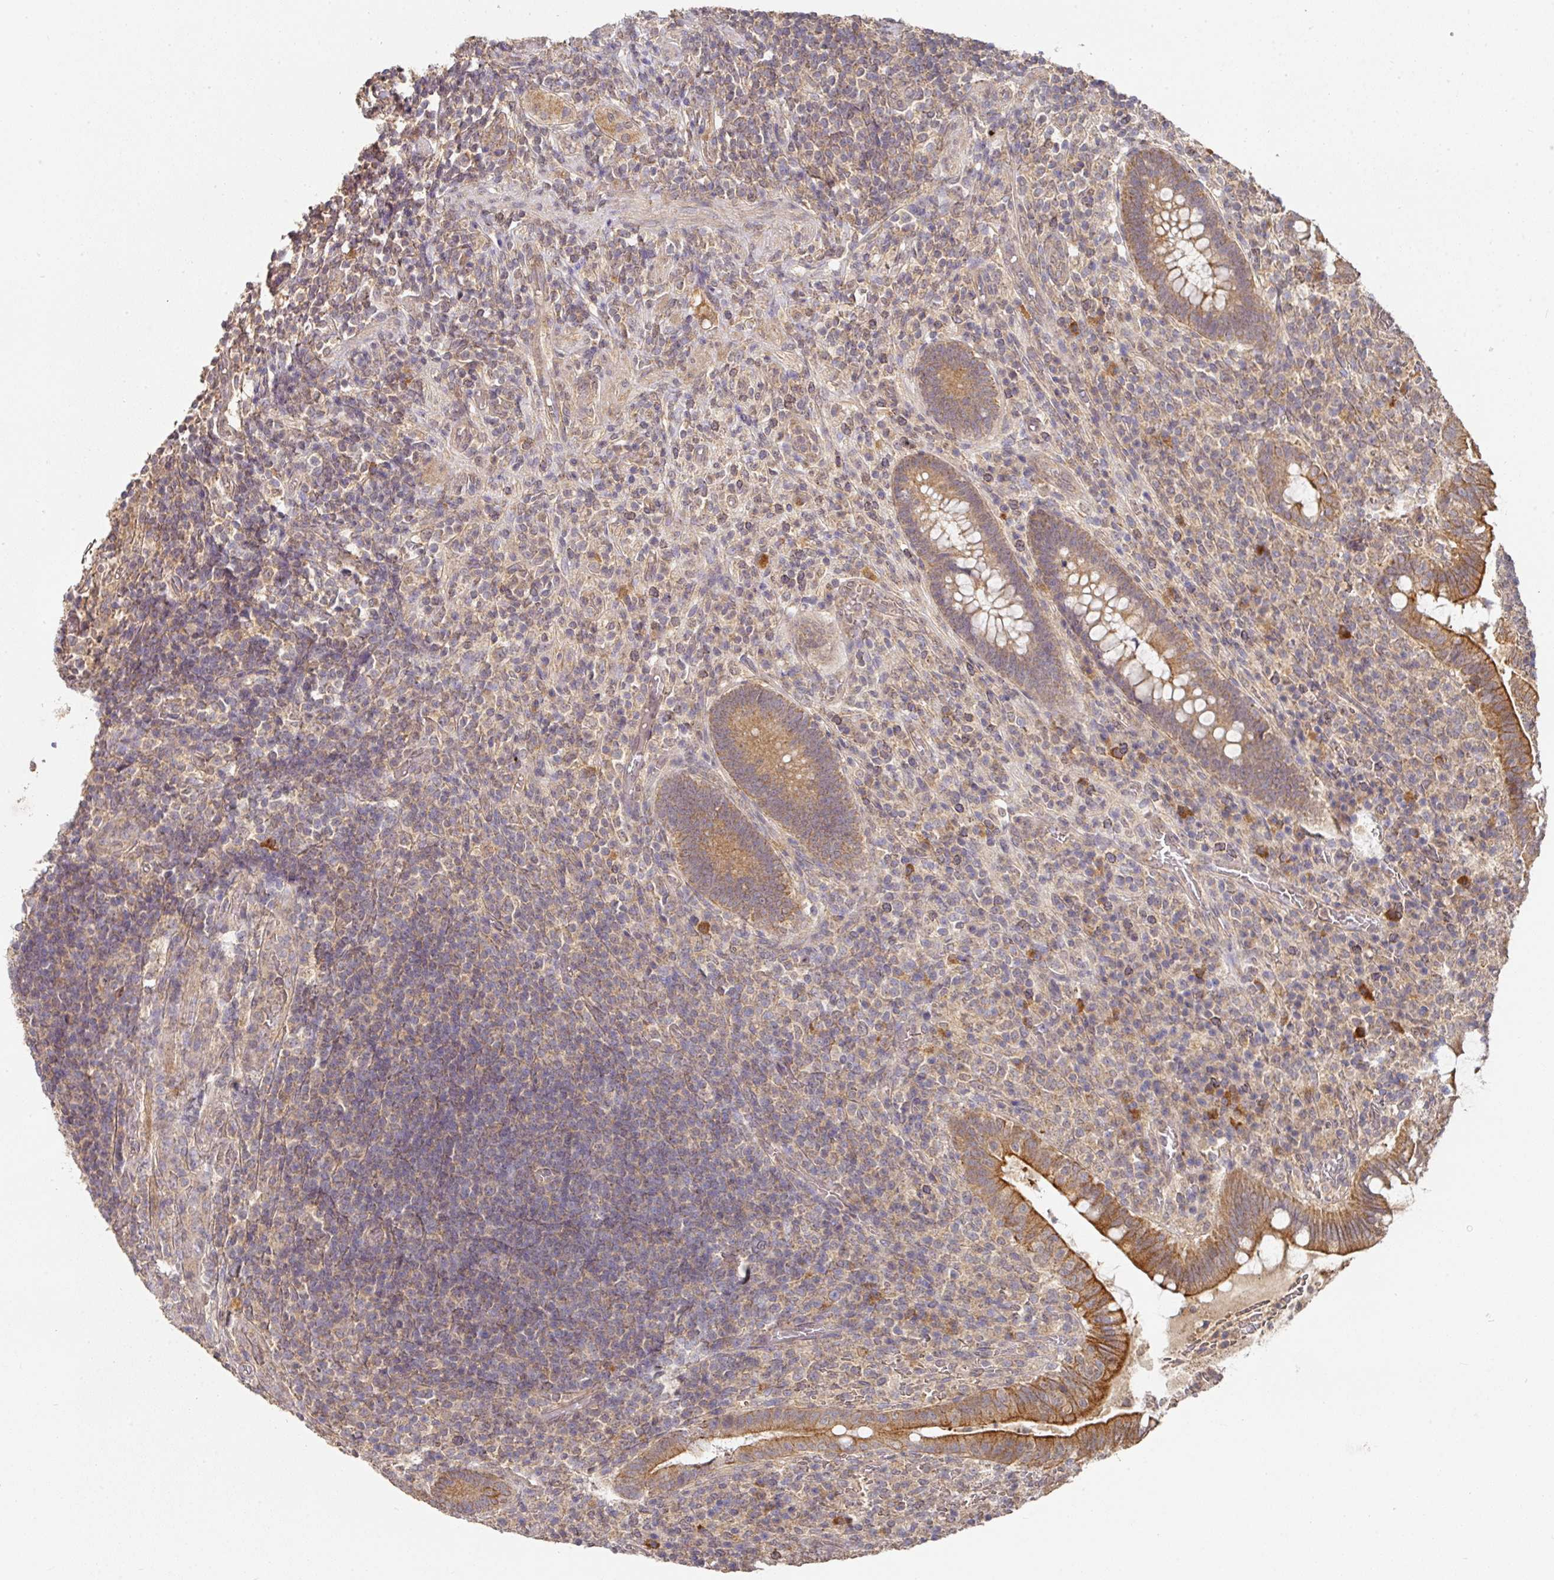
{"staining": {"intensity": "moderate", "quantity": ">75%", "location": "cytoplasmic/membranous"}, "tissue": "appendix", "cell_type": "Glandular cells", "image_type": "normal", "snomed": [{"axis": "morphology", "description": "Normal tissue, NOS"}, {"axis": "topography", "description": "Appendix"}], "caption": "Moderate cytoplasmic/membranous protein positivity is identified in about >75% of glandular cells in appendix. (DAB = brown stain, brightfield microscopy at high magnification).", "gene": "EXTL3", "patient": {"sex": "female", "age": 43}}